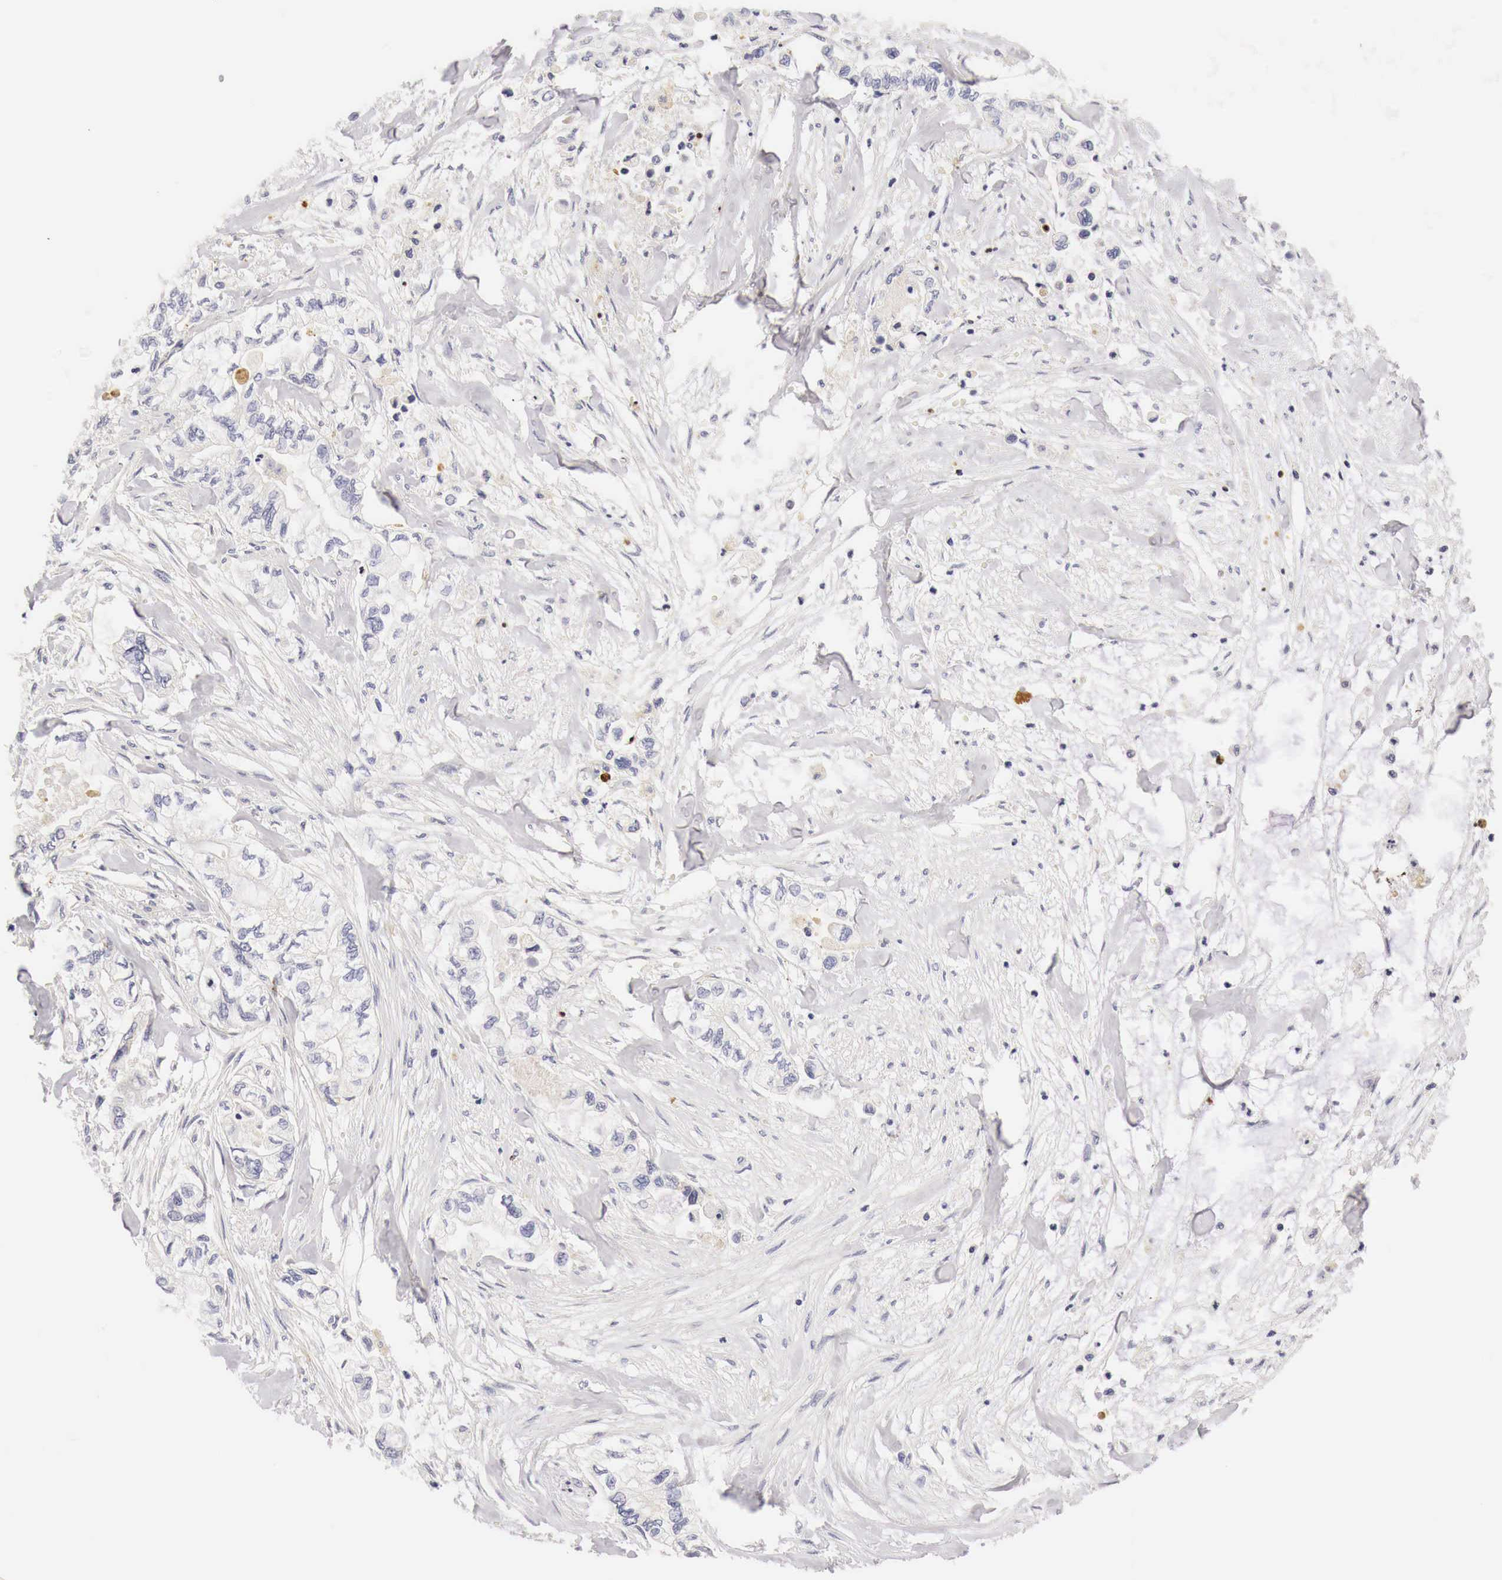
{"staining": {"intensity": "negative", "quantity": "none", "location": "none"}, "tissue": "pancreatic cancer", "cell_type": "Tumor cells", "image_type": "cancer", "snomed": [{"axis": "morphology", "description": "Adenocarcinoma, NOS"}, {"axis": "topography", "description": "Pancreas"}], "caption": "High magnification brightfield microscopy of adenocarcinoma (pancreatic) stained with DAB (3,3'-diaminobenzidine) (brown) and counterstained with hematoxylin (blue): tumor cells show no significant staining. The staining was performed using DAB (3,3'-diaminobenzidine) to visualize the protein expression in brown, while the nuclei were stained in blue with hematoxylin (Magnification: 20x).", "gene": "CASP3", "patient": {"sex": "male", "age": 79}}